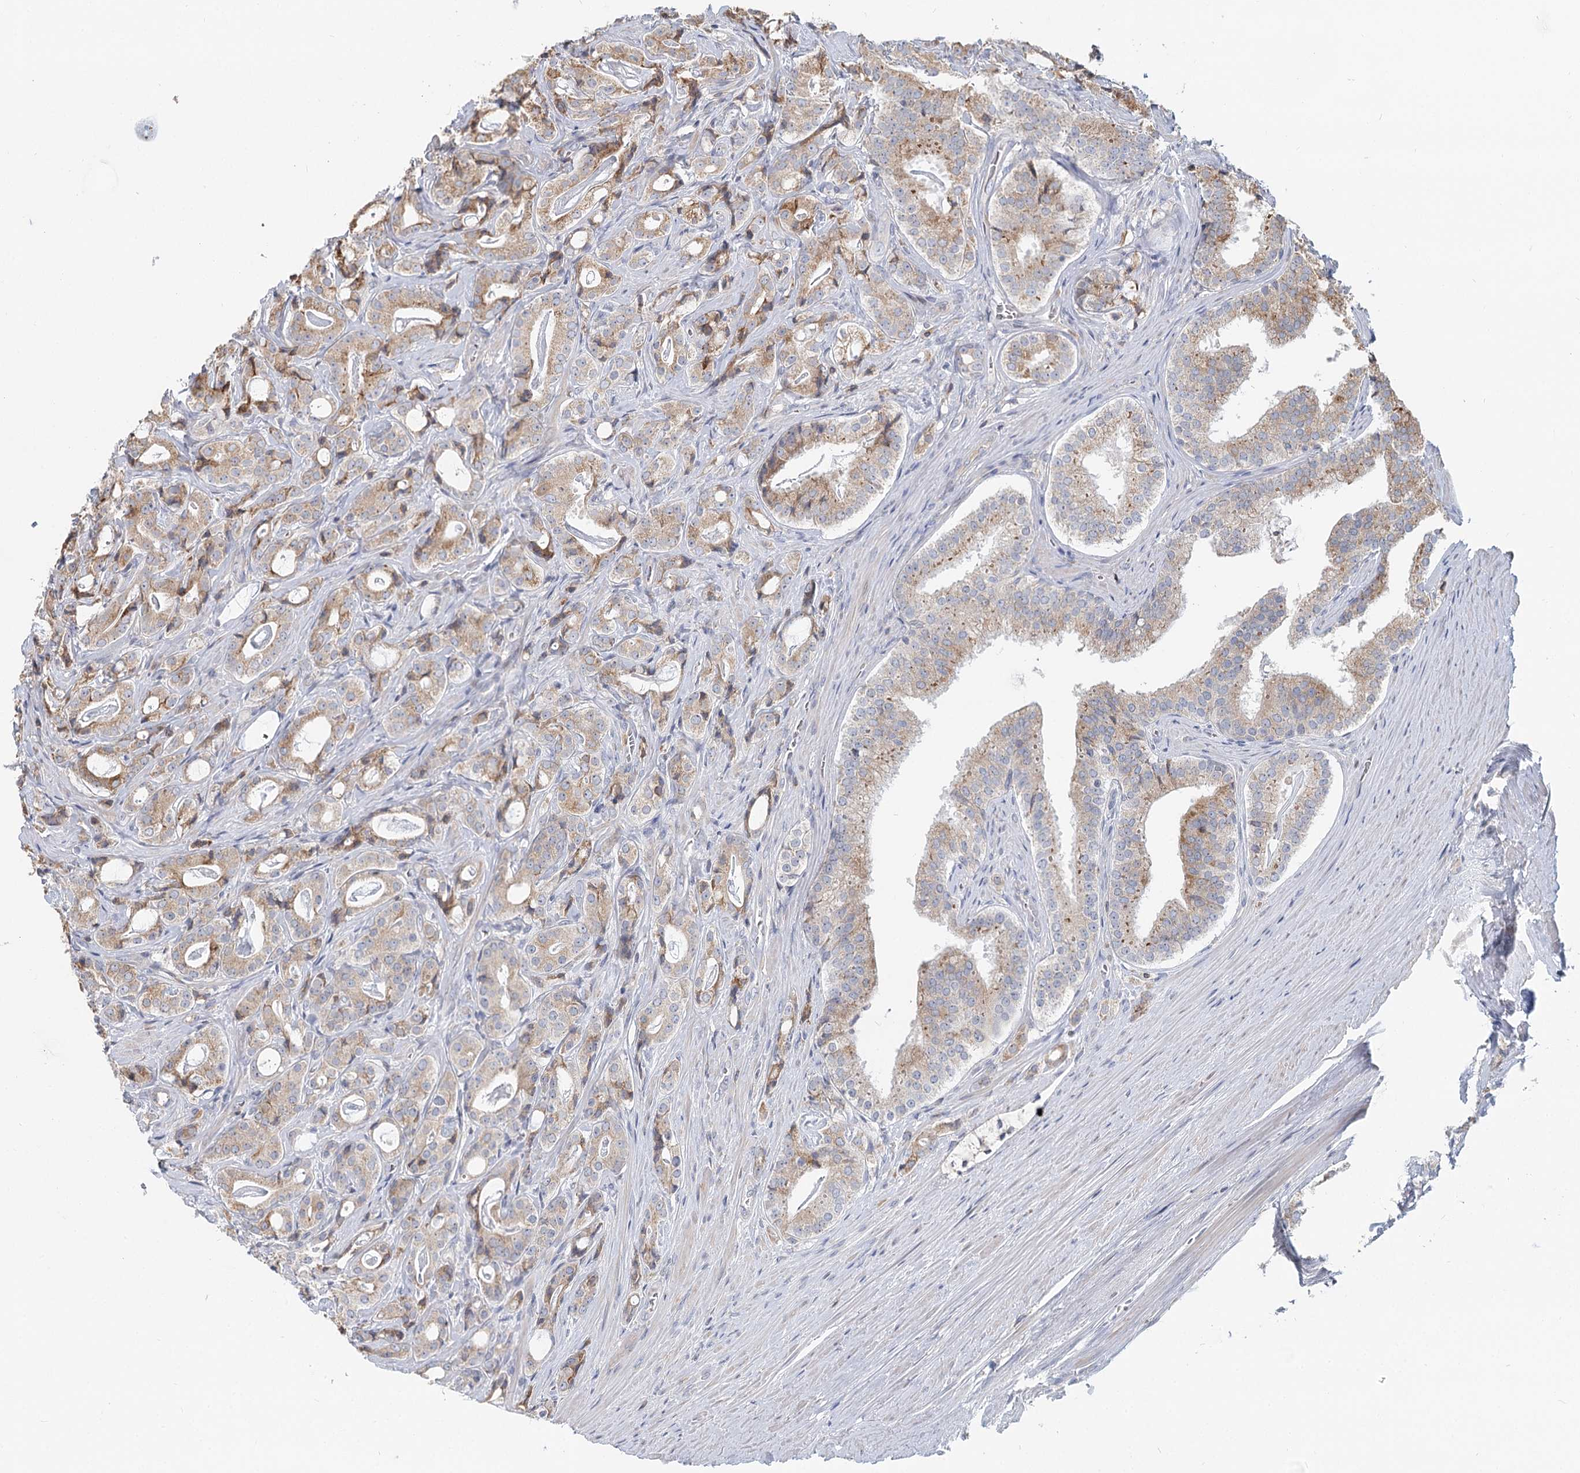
{"staining": {"intensity": "moderate", "quantity": "25%-75%", "location": "cytoplasmic/membranous"}, "tissue": "prostate cancer", "cell_type": "Tumor cells", "image_type": "cancer", "snomed": [{"axis": "morphology", "description": "Adenocarcinoma, High grade"}, {"axis": "topography", "description": "Prostate"}], "caption": "Protein staining reveals moderate cytoplasmic/membranous staining in about 25%-75% of tumor cells in prostate cancer (adenocarcinoma (high-grade)).", "gene": "ANKRD16", "patient": {"sex": "male", "age": 63}}